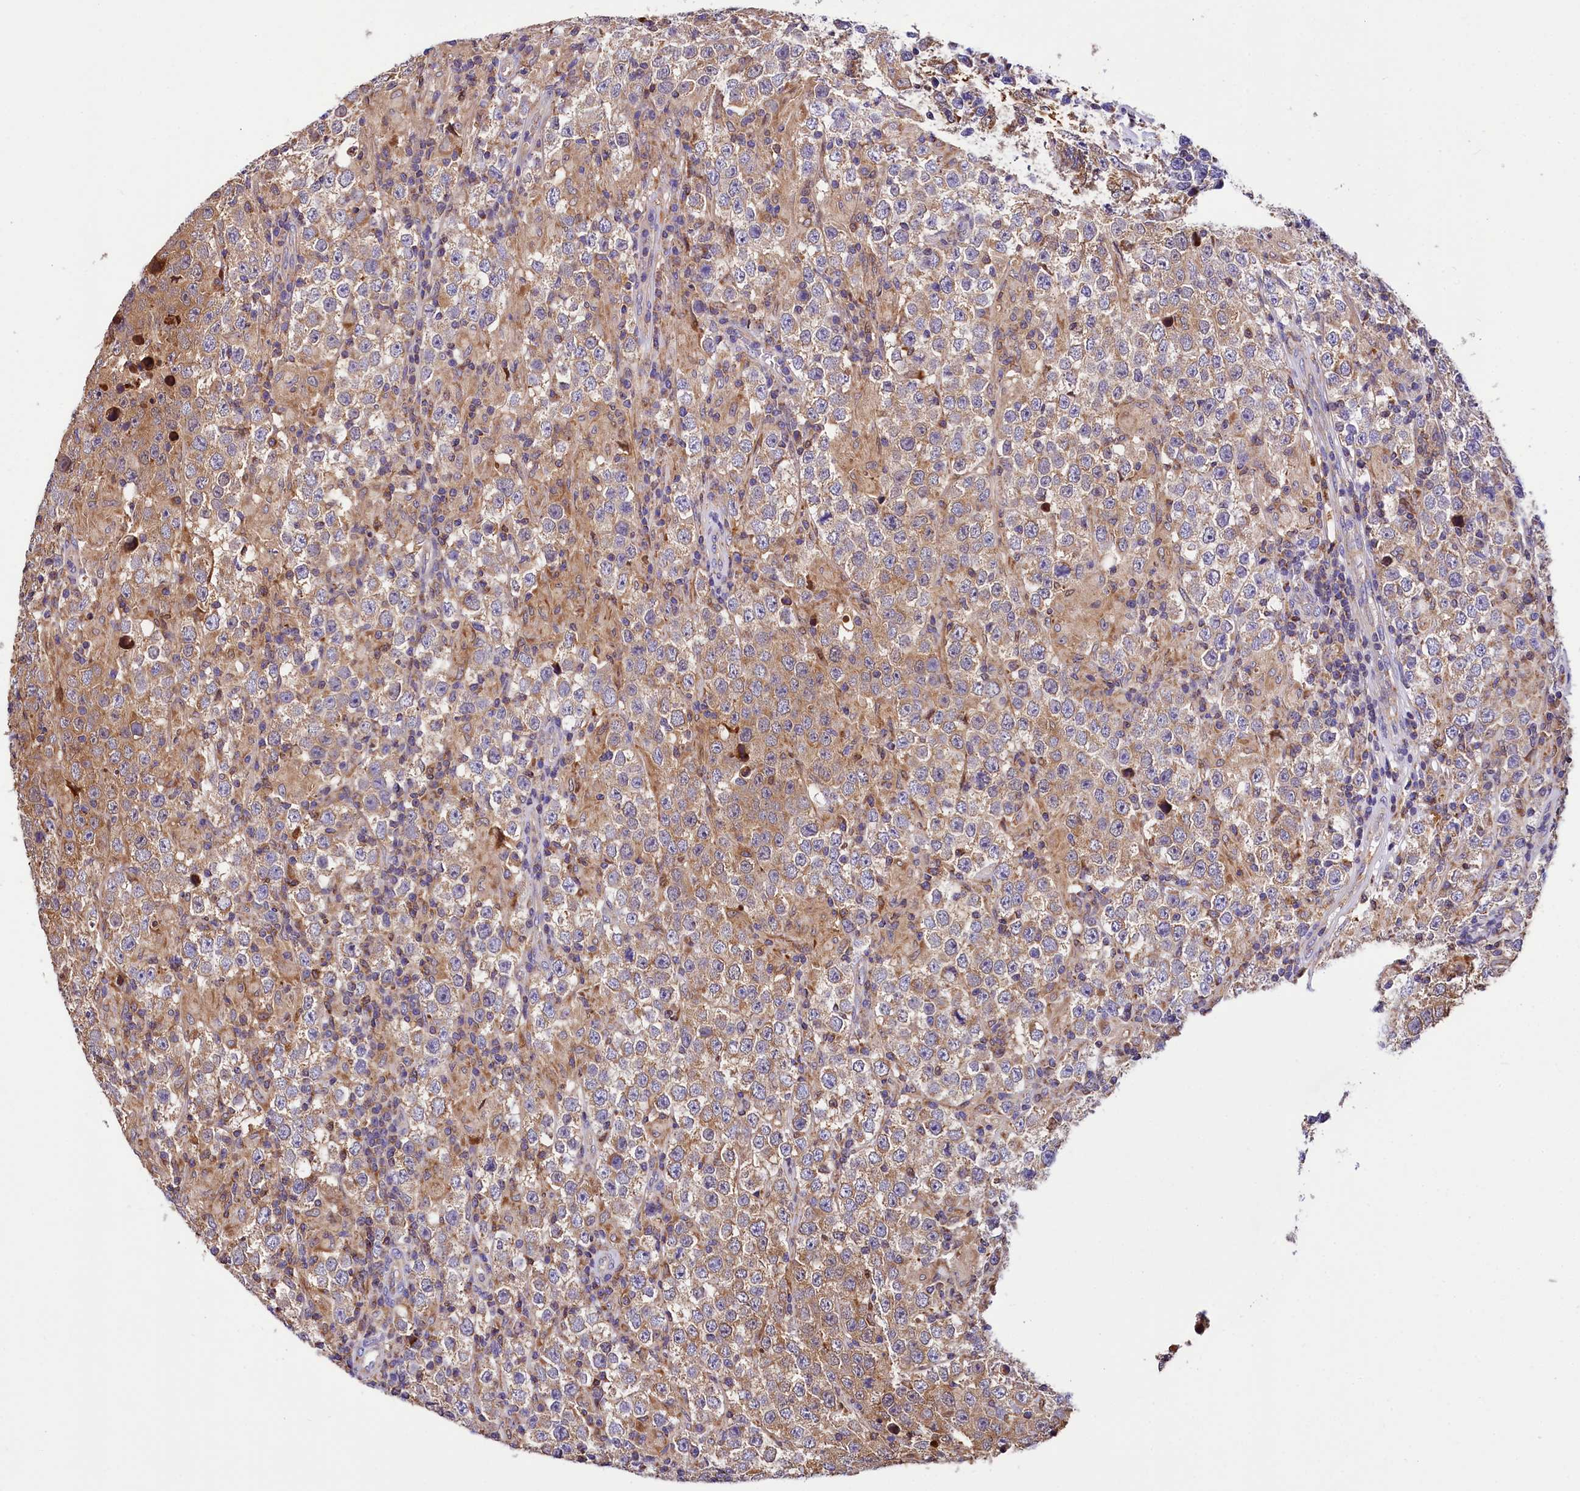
{"staining": {"intensity": "moderate", "quantity": "25%-75%", "location": "cytoplasmic/membranous"}, "tissue": "testis cancer", "cell_type": "Tumor cells", "image_type": "cancer", "snomed": [{"axis": "morphology", "description": "Normal tissue, NOS"}, {"axis": "morphology", "description": "Urothelial carcinoma, High grade"}, {"axis": "morphology", "description": "Seminoma, NOS"}, {"axis": "morphology", "description": "Carcinoma, Embryonal, NOS"}, {"axis": "topography", "description": "Urinary bladder"}, {"axis": "topography", "description": "Testis"}], "caption": "Protein staining of testis cancer (seminoma) tissue shows moderate cytoplasmic/membranous staining in approximately 25%-75% of tumor cells.", "gene": "TASOR2", "patient": {"sex": "male", "age": 41}}